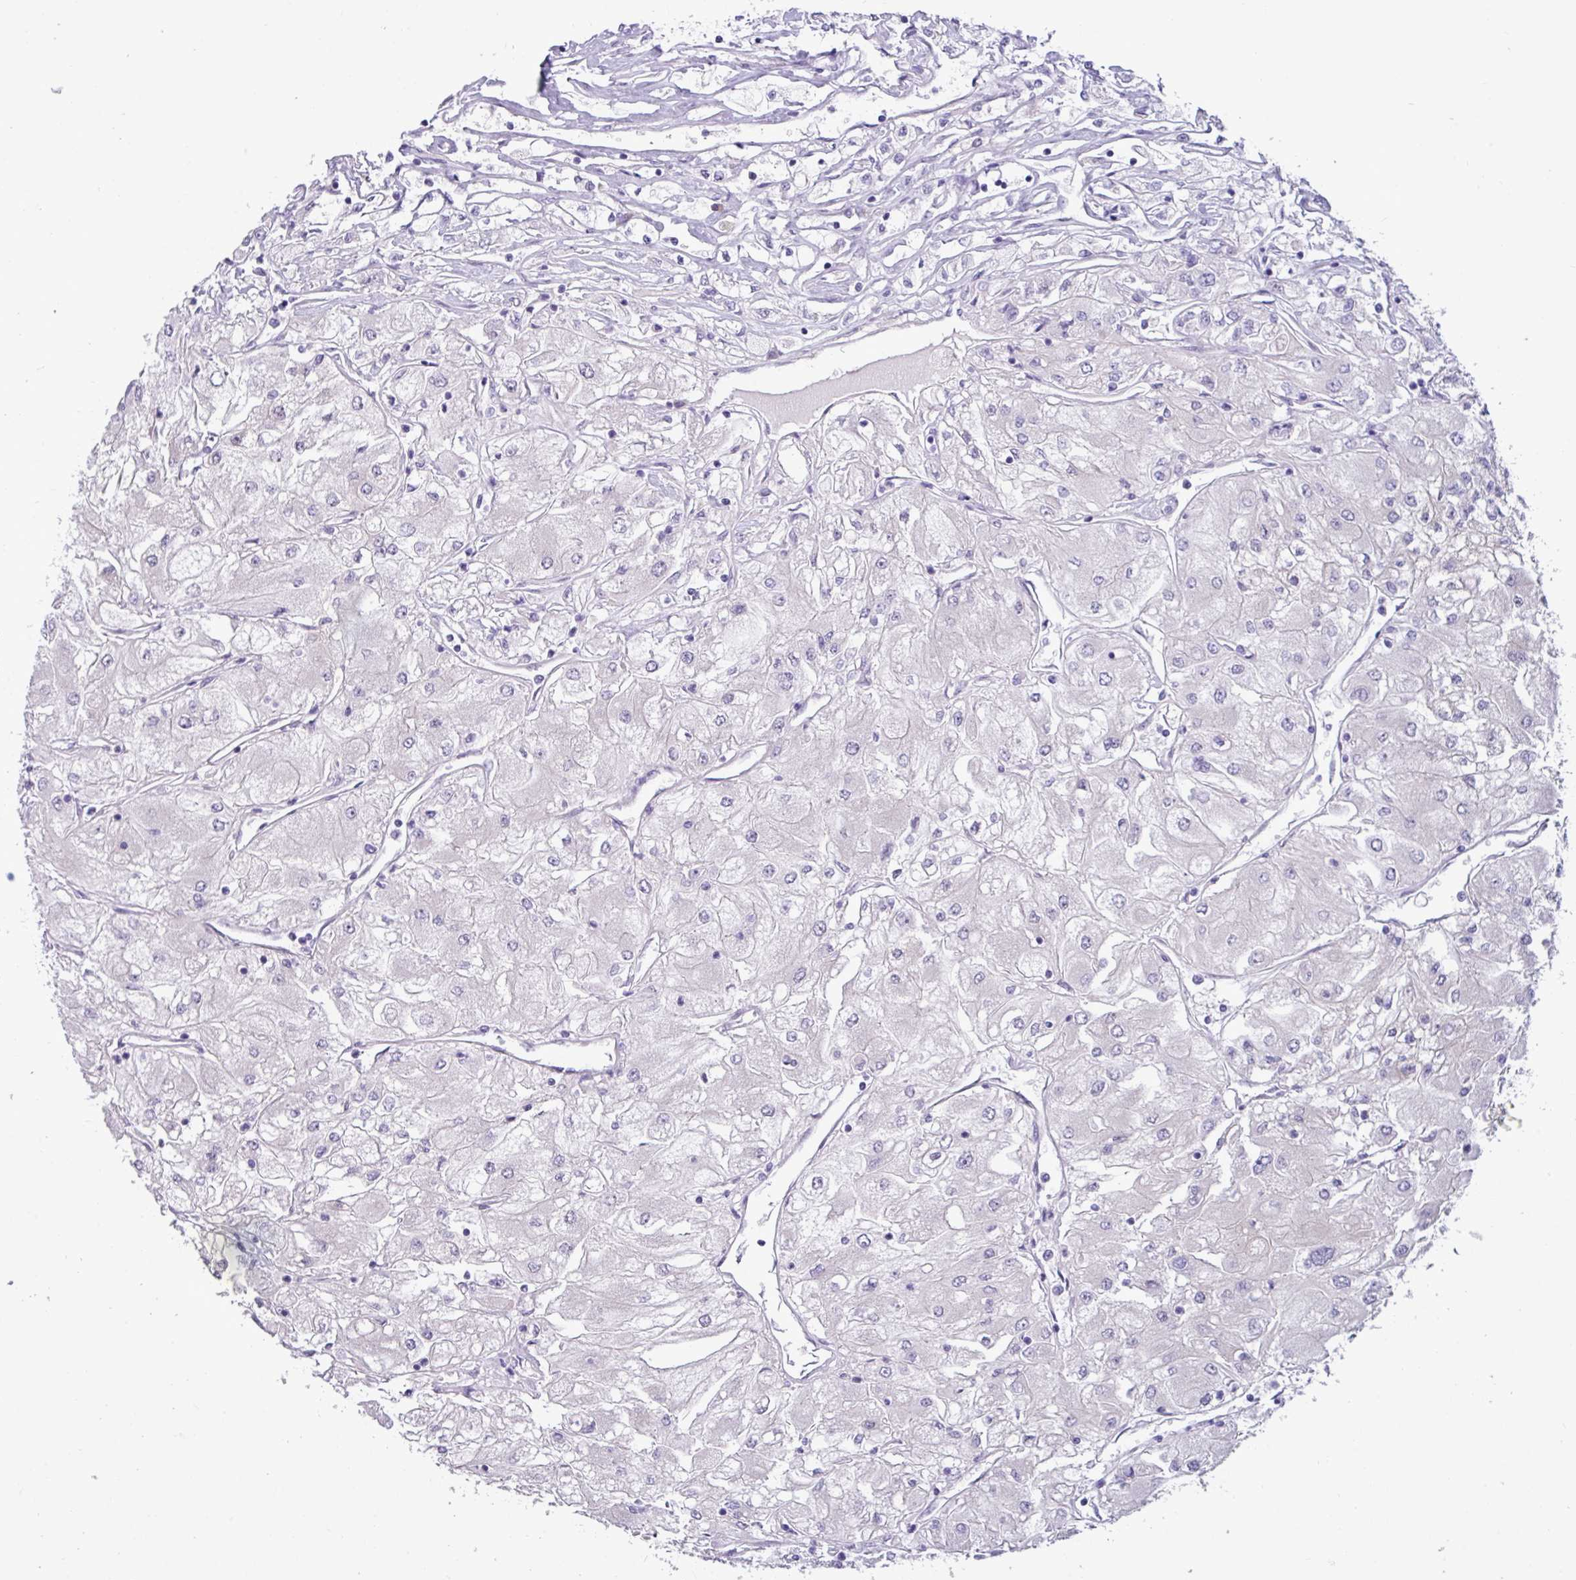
{"staining": {"intensity": "negative", "quantity": "none", "location": "none"}, "tissue": "renal cancer", "cell_type": "Tumor cells", "image_type": "cancer", "snomed": [{"axis": "morphology", "description": "Adenocarcinoma, NOS"}, {"axis": "topography", "description": "Kidney"}], "caption": "Immunohistochemical staining of human renal cancer (adenocarcinoma) reveals no significant staining in tumor cells. (DAB immunohistochemistry, high magnification).", "gene": "STIMATE", "patient": {"sex": "male", "age": 80}}